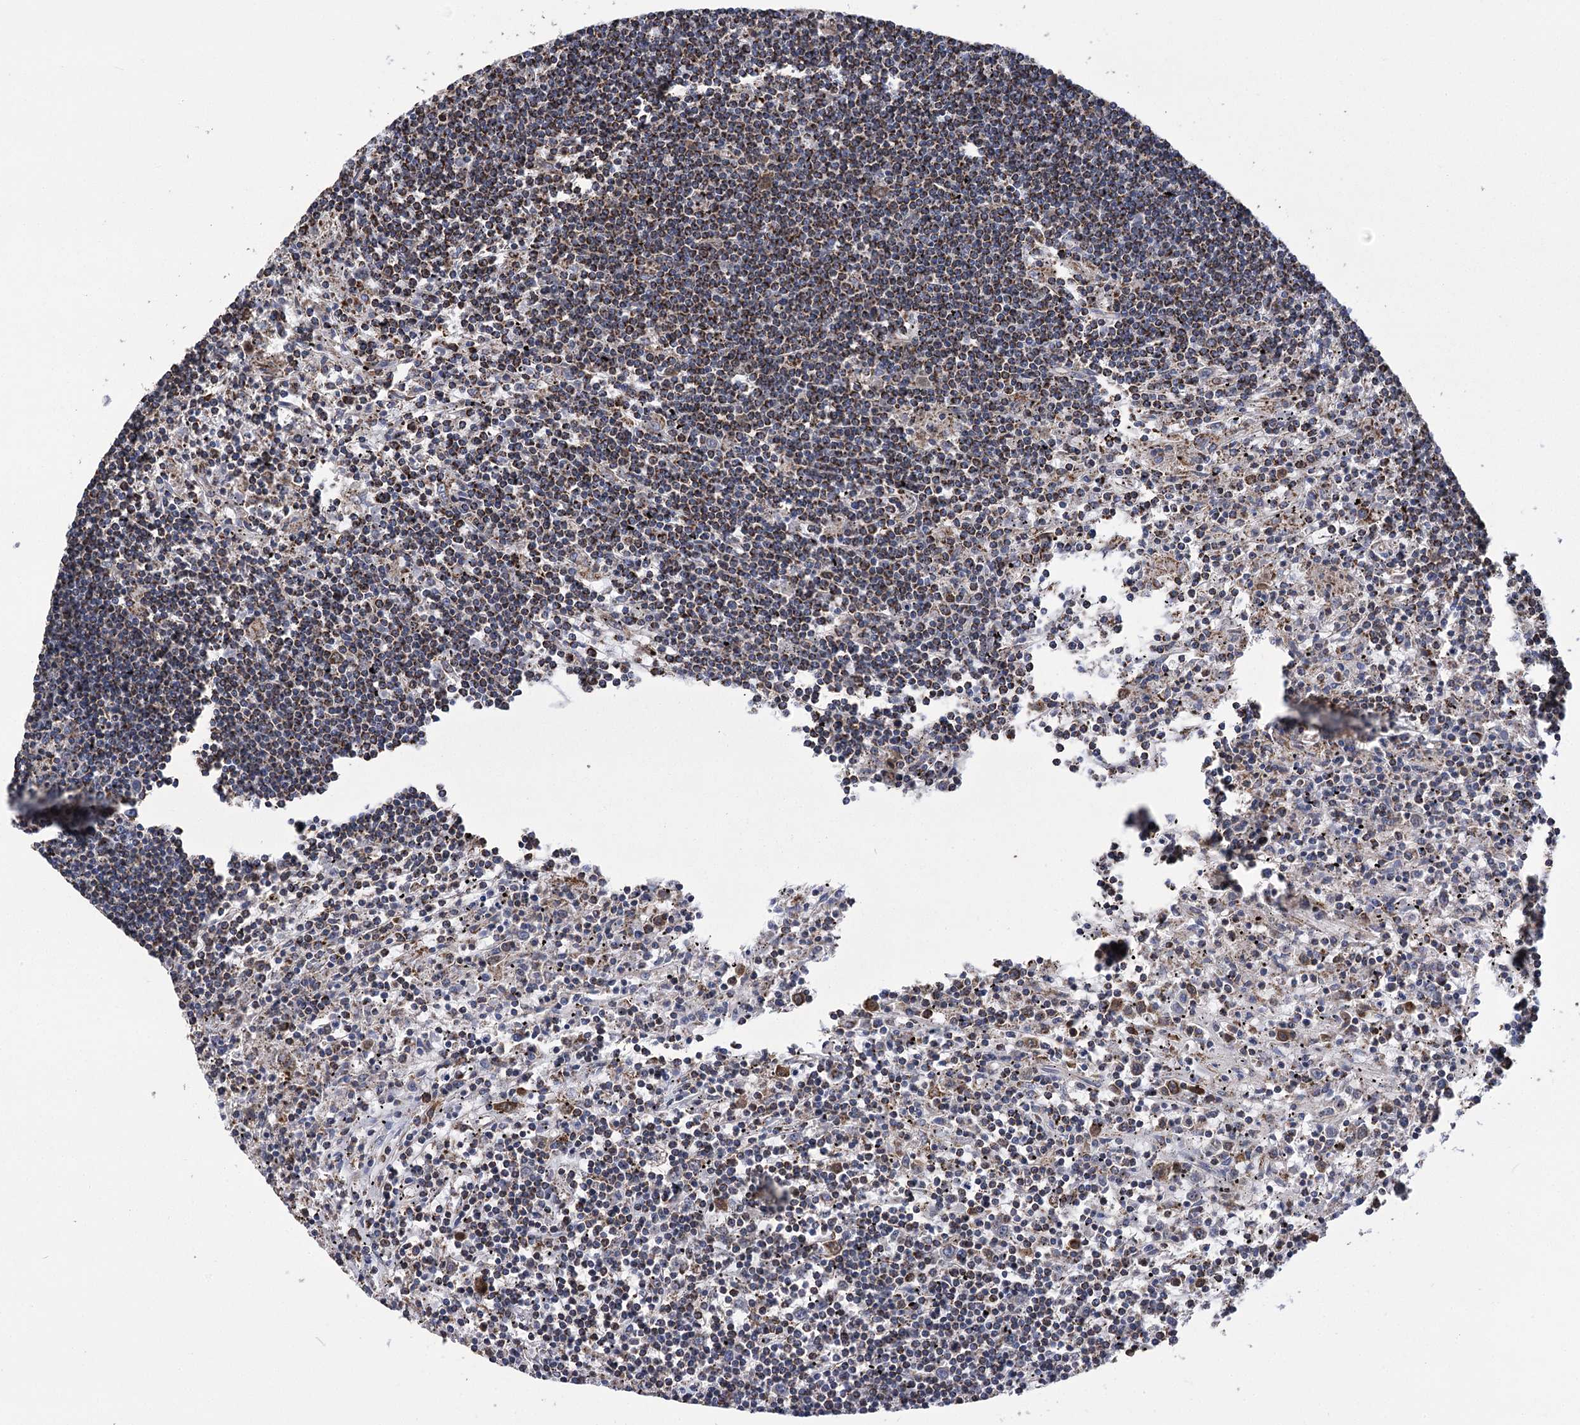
{"staining": {"intensity": "moderate", "quantity": ">75%", "location": "cytoplasmic/membranous"}, "tissue": "lymphoma", "cell_type": "Tumor cells", "image_type": "cancer", "snomed": [{"axis": "morphology", "description": "Malignant lymphoma, non-Hodgkin's type, Low grade"}, {"axis": "topography", "description": "Spleen"}], "caption": "Moderate cytoplasmic/membranous protein staining is seen in about >75% of tumor cells in lymphoma. (DAB (3,3'-diaminobenzidine) IHC with brightfield microscopy, high magnification).", "gene": "CCDC73", "patient": {"sex": "male", "age": 76}}